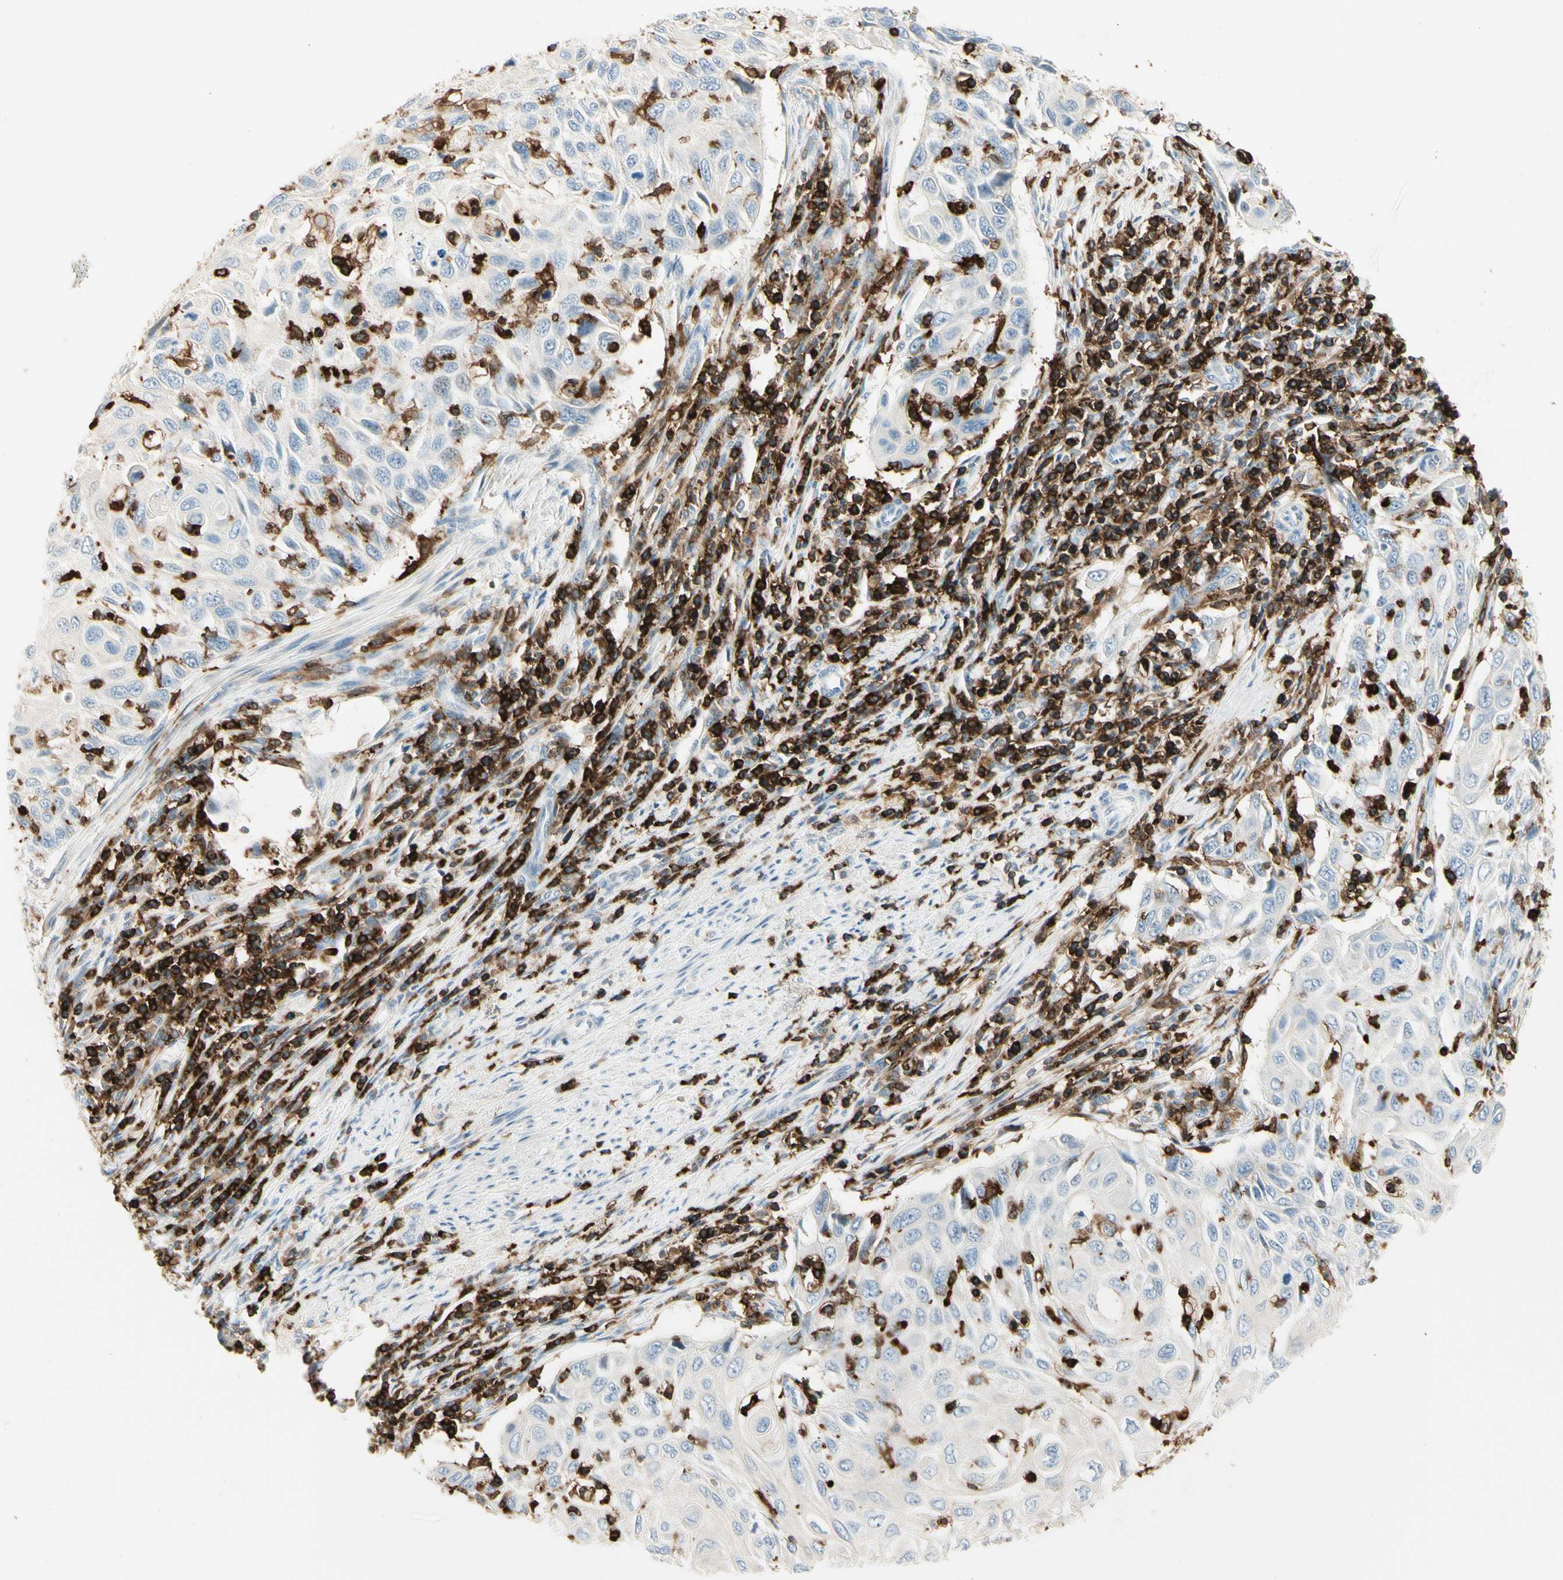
{"staining": {"intensity": "negative", "quantity": "none", "location": "none"}, "tissue": "cervical cancer", "cell_type": "Tumor cells", "image_type": "cancer", "snomed": [{"axis": "morphology", "description": "Squamous cell carcinoma, NOS"}, {"axis": "topography", "description": "Cervix"}], "caption": "The image reveals no staining of tumor cells in cervical squamous cell carcinoma. (DAB IHC visualized using brightfield microscopy, high magnification).", "gene": "ITGB2", "patient": {"sex": "female", "age": 70}}